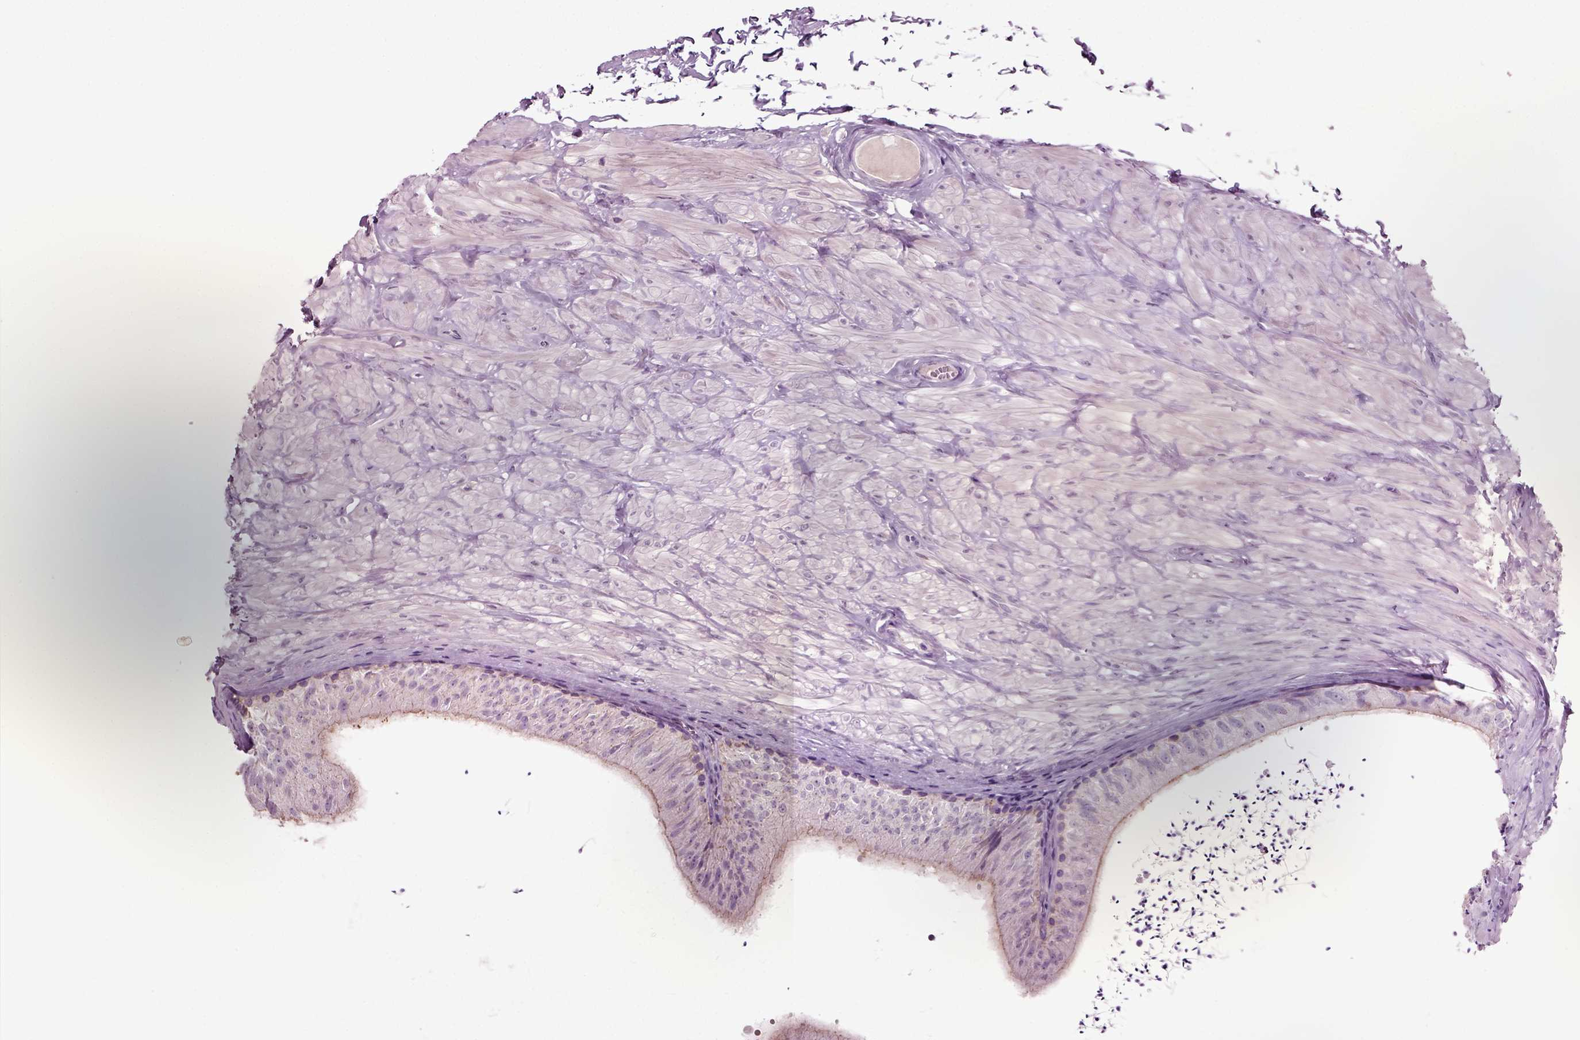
{"staining": {"intensity": "weak", "quantity": "<25%", "location": "cytoplasmic/membranous"}, "tissue": "epididymis", "cell_type": "Glandular cells", "image_type": "normal", "snomed": [{"axis": "morphology", "description": "Normal tissue, NOS"}, {"axis": "topography", "description": "Epididymis"}], "caption": "Immunohistochemical staining of unremarkable human epididymis exhibits no significant staining in glandular cells.", "gene": "COL9A2", "patient": {"sex": "male", "age": 32}}